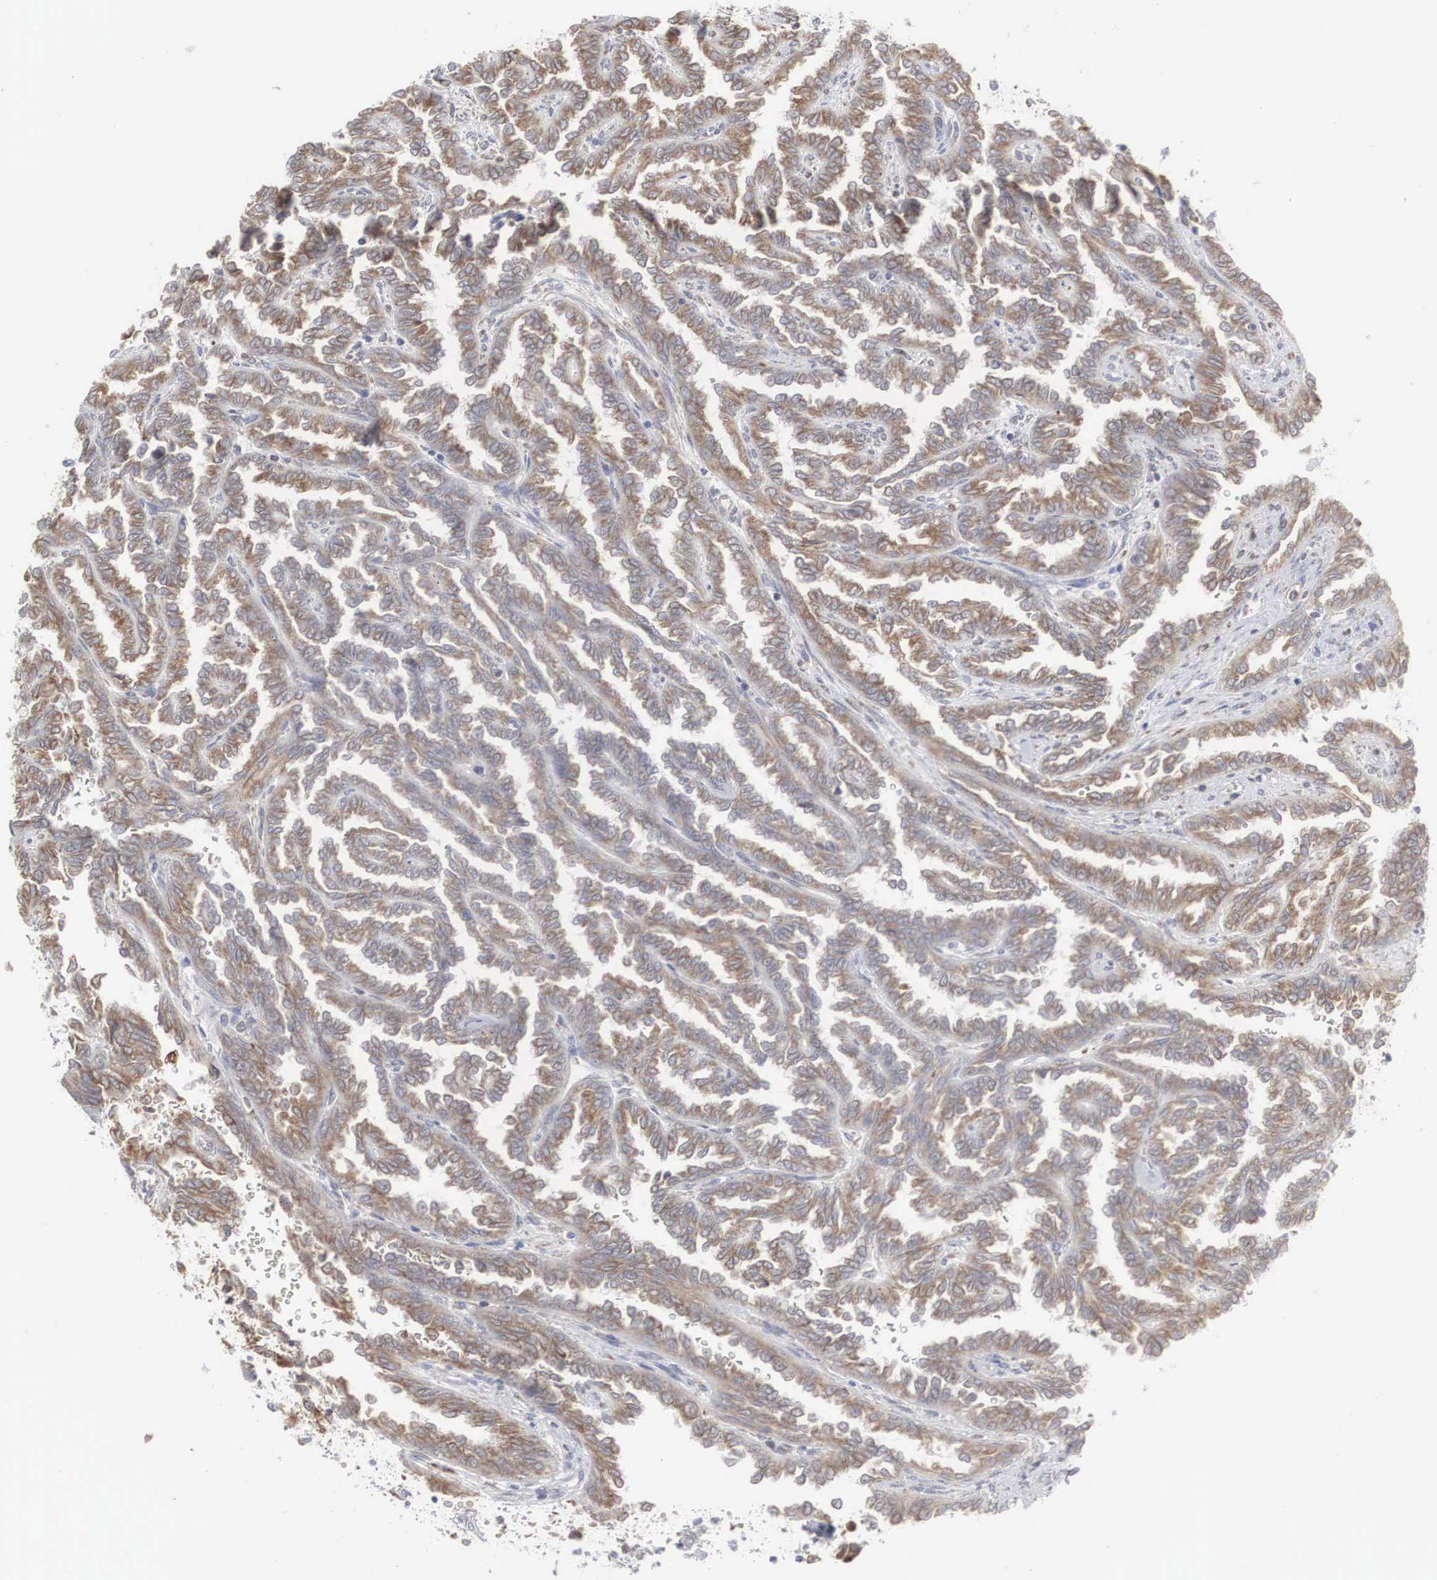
{"staining": {"intensity": "moderate", "quantity": ">75%", "location": "cytoplasmic/membranous"}, "tissue": "renal cancer", "cell_type": "Tumor cells", "image_type": "cancer", "snomed": [{"axis": "morphology", "description": "Inflammation, NOS"}, {"axis": "morphology", "description": "Adenocarcinoma, NOS"}, {"axis": "topography", "description": "Kidney"}], "caption": "Adenocarcinoma (renal) stained with immunohistochemistry reveals moderate cytoplasmic/membranous positivity in approximately >75% of tumor cells.", "gene": "MIA2", "patient": {"sex": "male", "age": 68}}